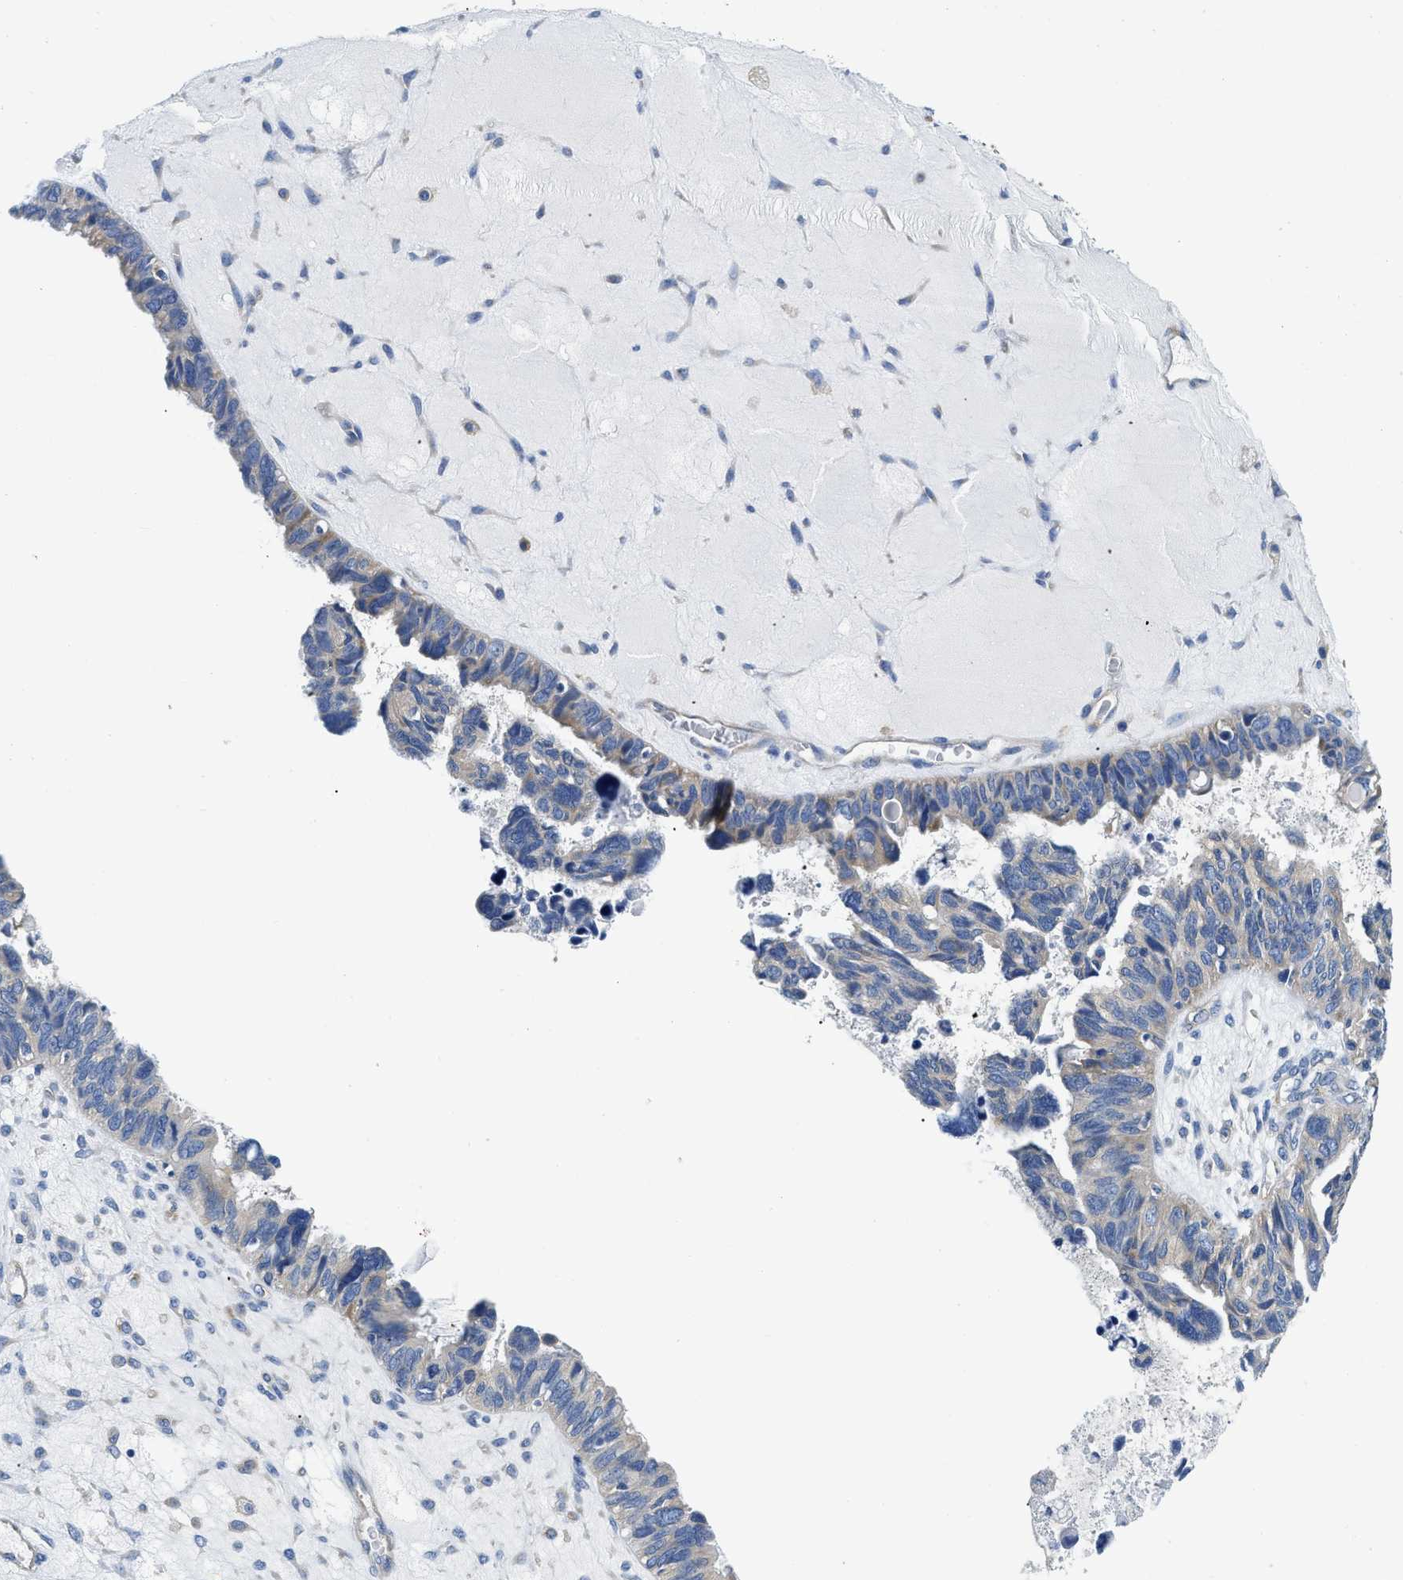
{"staining": {"intensity": "negative", "quantity": "none", "location": "none"}, "tissue": "ovarian cancer", "cell_type": "Tumor cells", "image_type": "cancer", "snomed": [{"axis": "morphology", "description": "Cystadenocarcinoma, serous, NOS"}, {"axis": "topography", "description": "Ovary"}], "caption": "High magnification brightfield microscopy of ovarian cancer stained with DAB (3,3'-diaminobenzidine) (brown) and counterstained with hematoxylin (blue): tumor cells show no significant staining.", "gene": "CSDE1", "patient": {"sex": "female", "age": 79}}